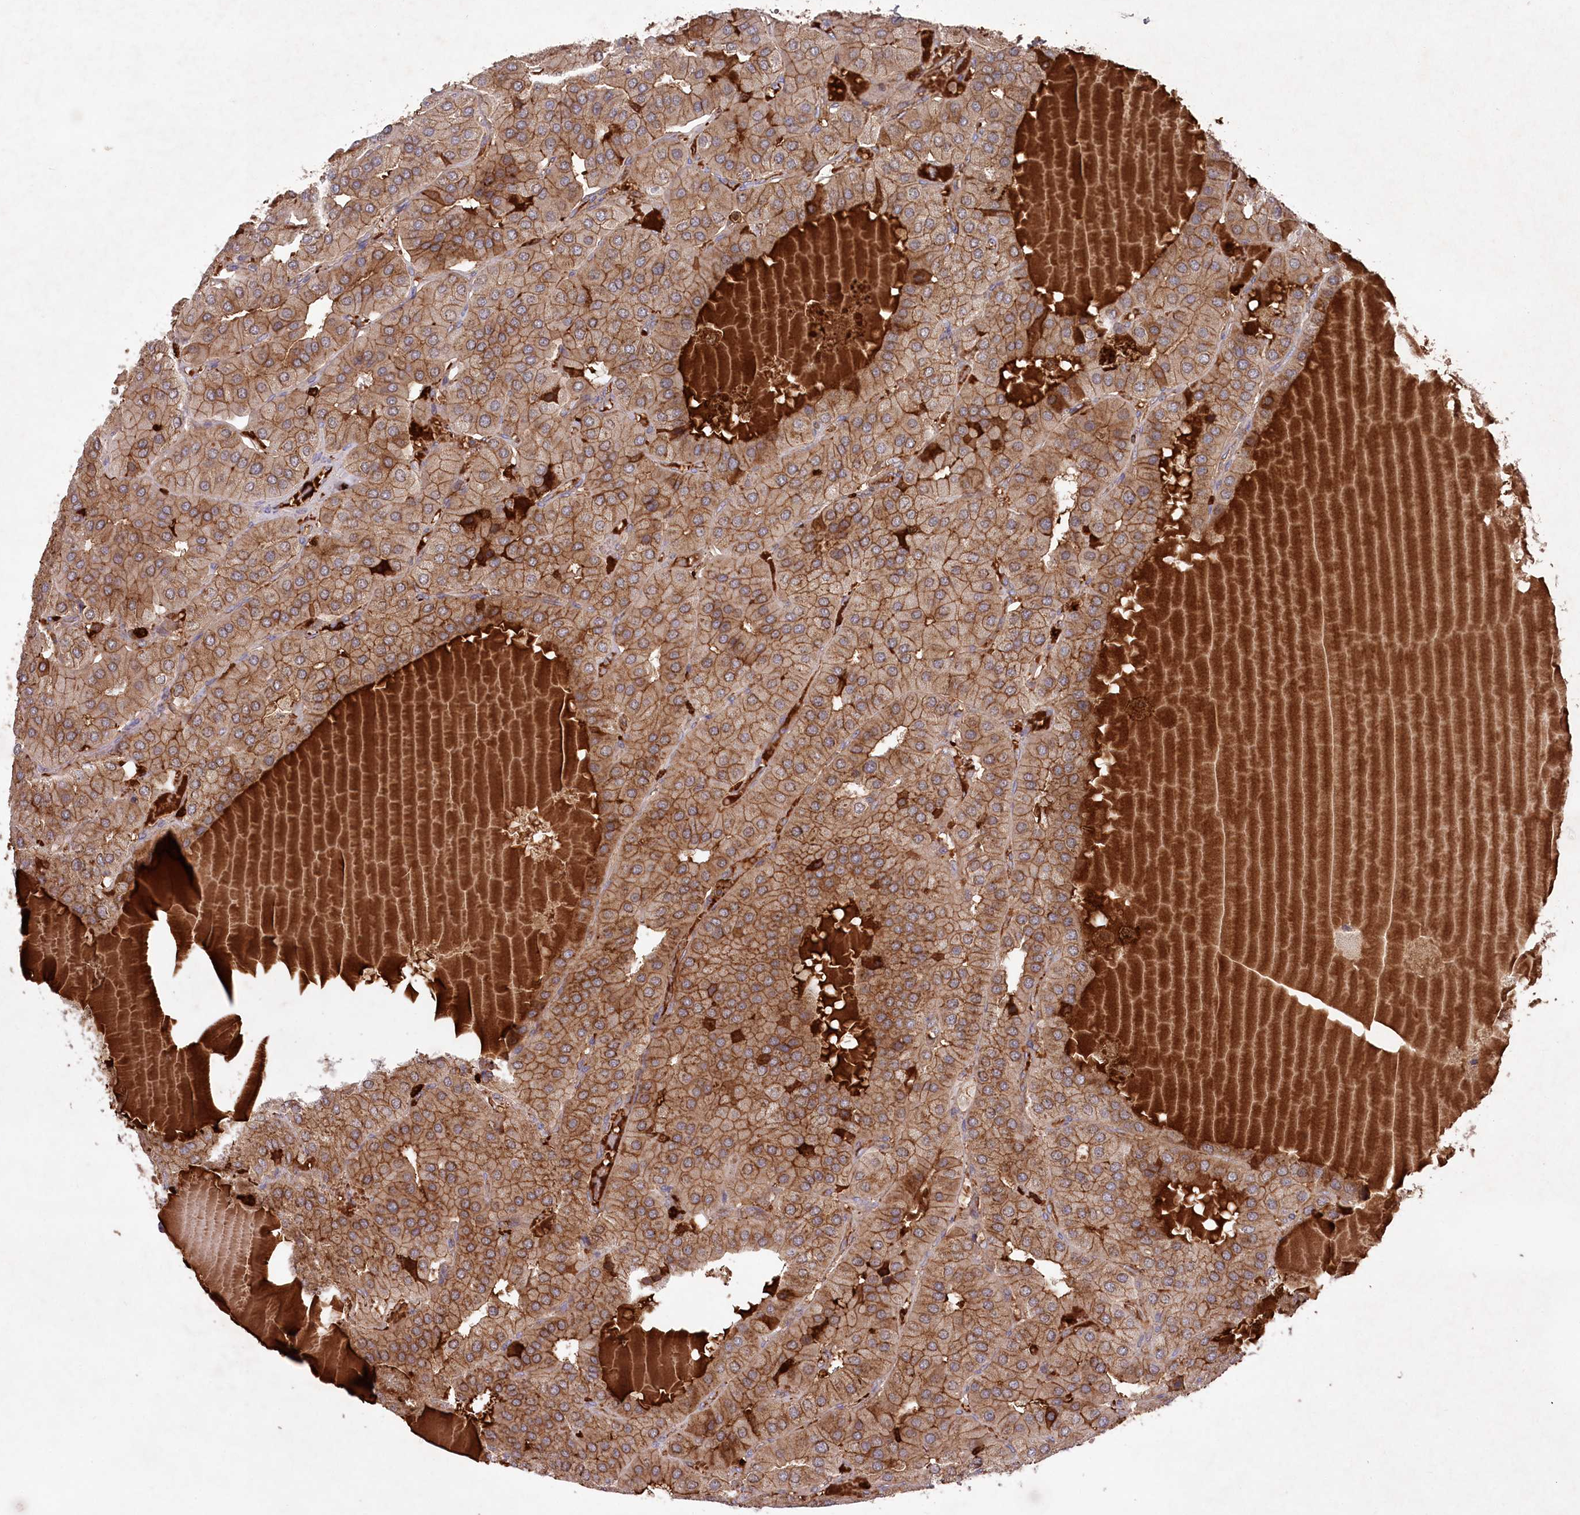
{"staining": {"intensity": "strong", "quantity": ">75%", "location": "cytoplasmic/membranous"}, "tissue": "parathyroid gland", "cell_type": "Glandular cells", "image_type": "normal", "snomed": [{"axis": "morphology", "description": "Normal tissue, NOS"}, {"axis": "morphology", "description": "Adenoma, NOS"}, {"axis": "topography", "description": "Parathyroid gland"}], "caption": "Strong cytoplasmic/membranous positivity is seen in approximately >75% of glandular cells in unremarkable parathyroid gland.", "gene": "PPP1R21", "patient": {"sex": "female", "age": 86}}